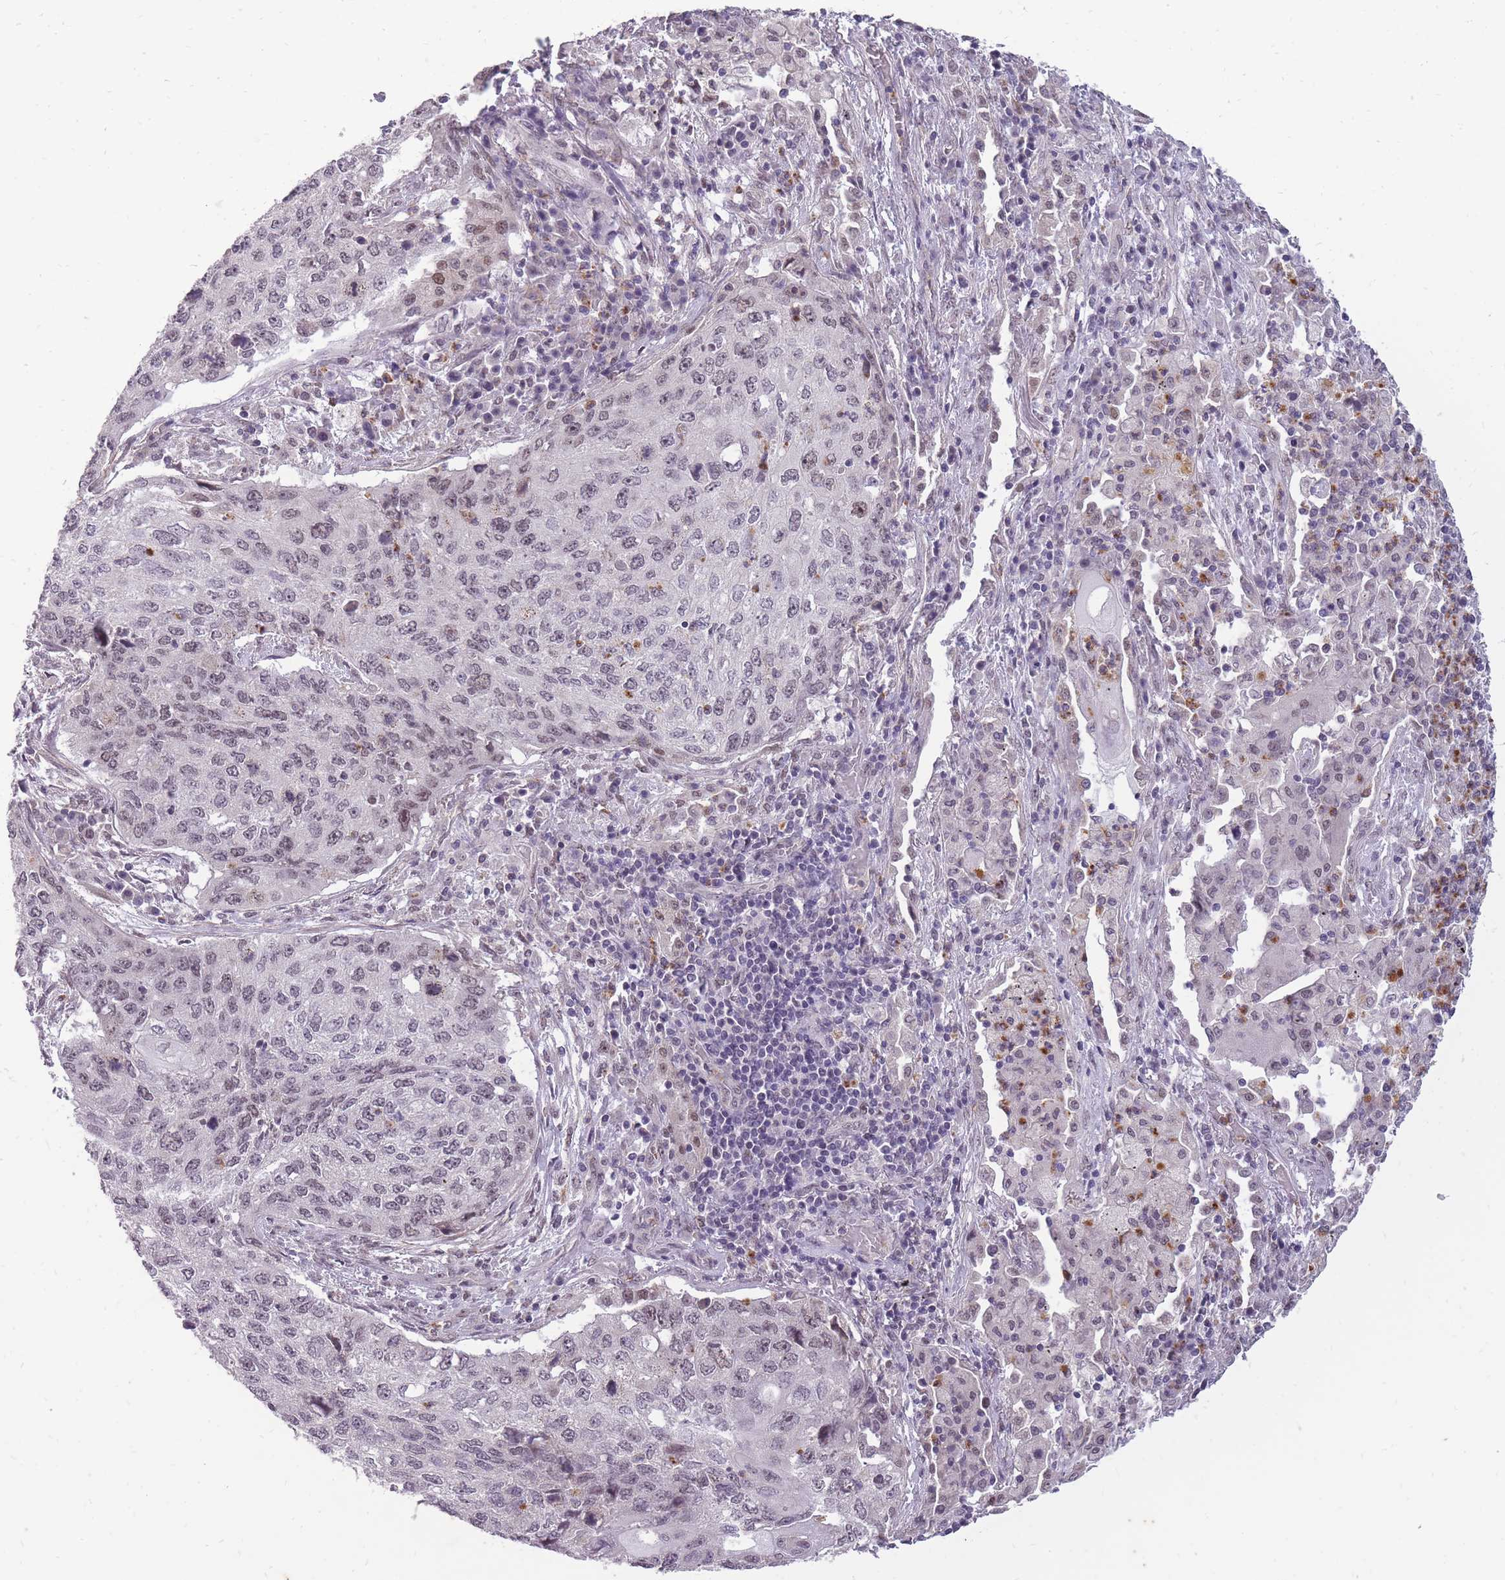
{"staining": {"intensity": "weak", "quantity": "<25%", "location": "nuclear"}, "tissue": "lung cancer", "cell_type": "Tumor cells", "image_type": "cancer", "snomed": [{"axis": "morphology", "description": "Squamous cell carcinoma, NOS"}, {"axis": "topography", "description": "Lung"}], "caption": "Immunohistochemistry (IHC) micrograph of neoplastic tissue: human lung squamous cell carcinoma stained with DAB (3,3'-diaminobenzidine) shows no significant protein expression in tumor cells.", "gene": "TIGD1", "patient": {"sex": "female", "age": 63}}